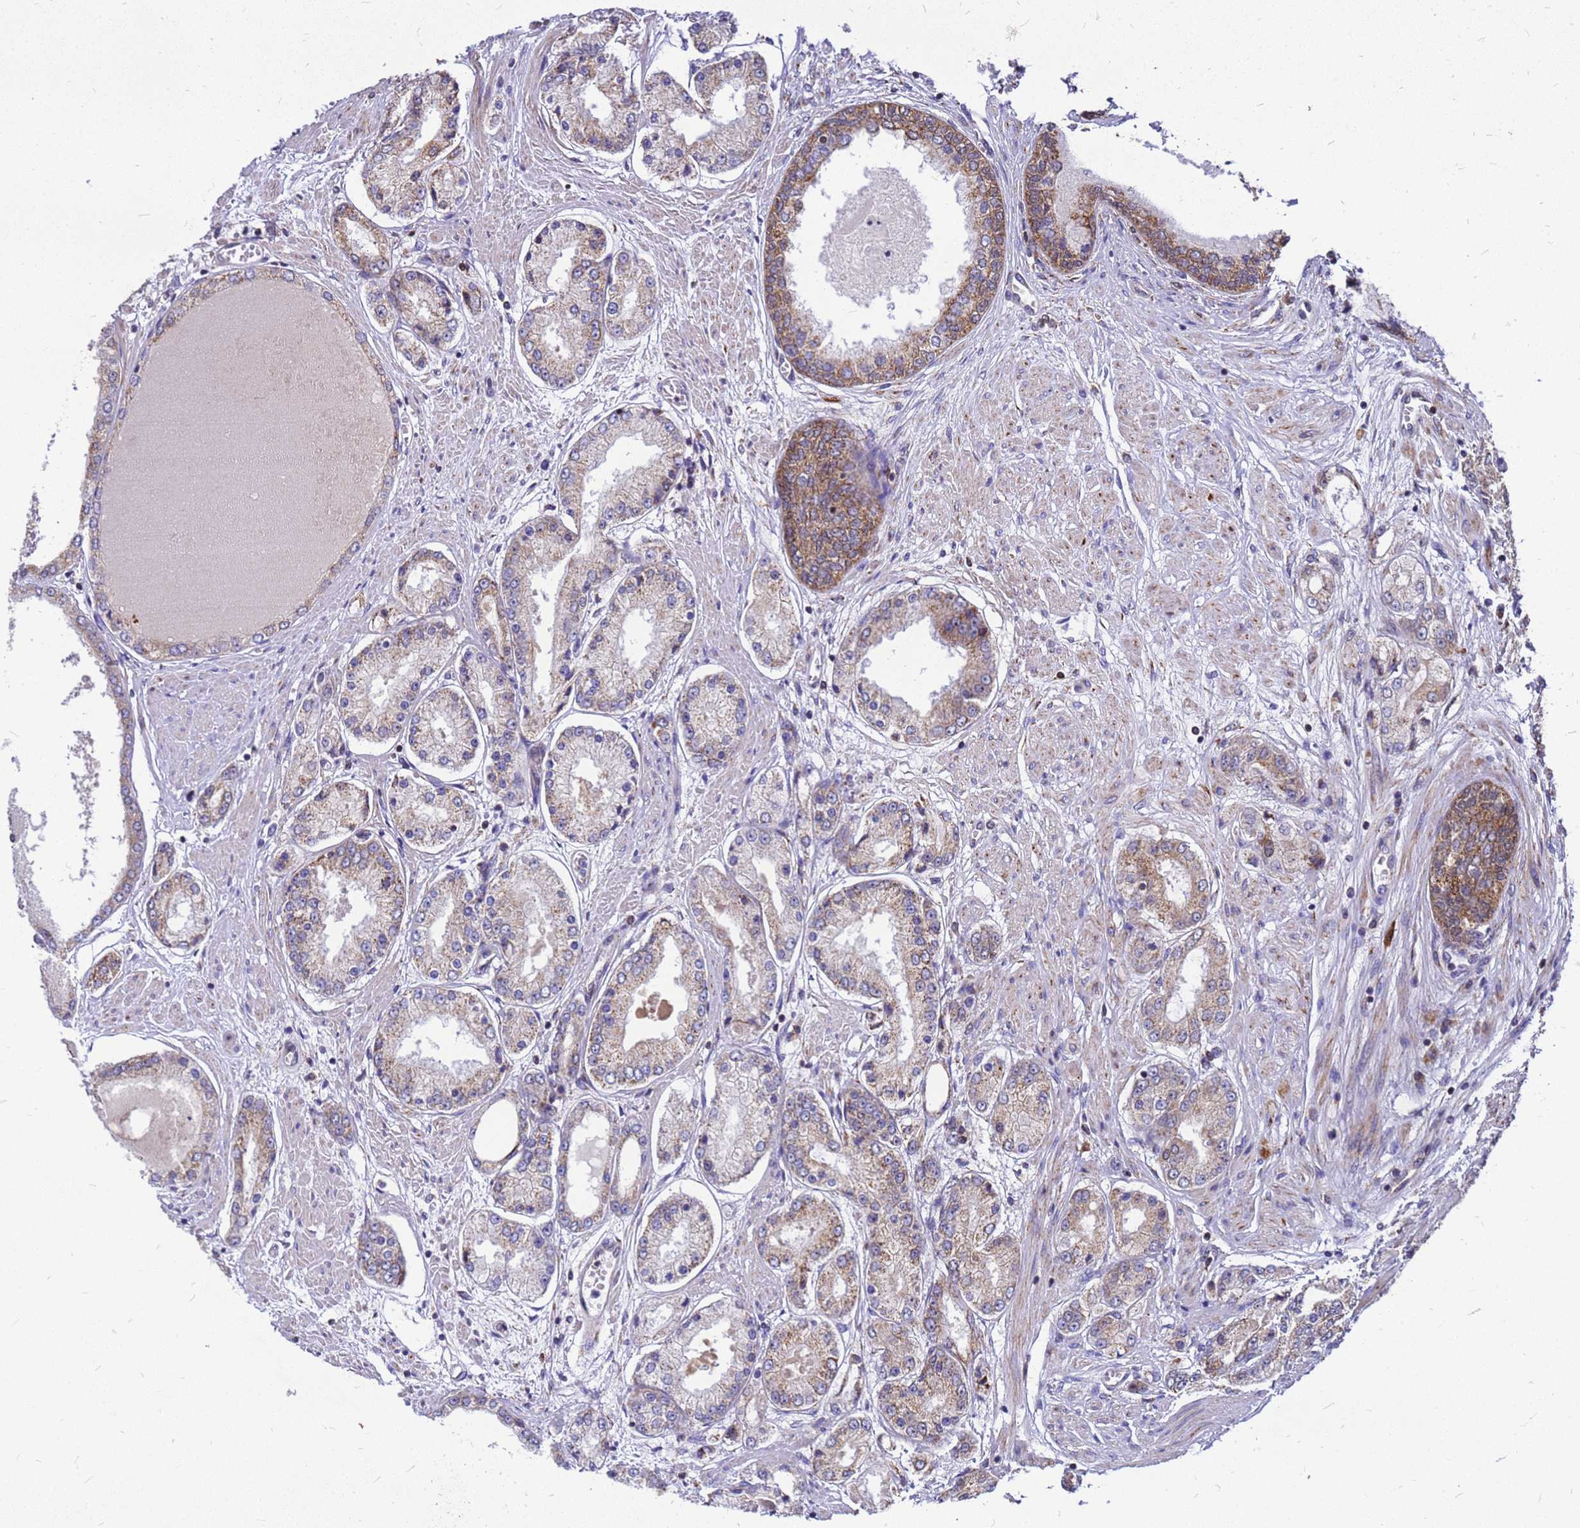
{"staining": {"intensity": "moderate", "quantity": "25%-75%", "location": "cytoplasmic/membranous"}, "tissue": "prostate cancer", "cell_type": "Tumor cells", "image_type": "cancer", "snomed": [{"axis": "morphology", "description": "Adenocarcinoma, High grade"}, {"axis": "topography", "description": "Prostate"}], "caption": "Immunohistochemistry (IHC) image of neoplastic tissue: human high-grade adenocarcinoma (prostate) stained using IHC demonstrates medium levels of moderate protein expression localized specifically in the cytoplasmic/membranous of tumor cells, appearing as a cytoplasmic/membranous brown color.", "gene": "CMC4", "patient": {"sex": "male", "age": 59}}